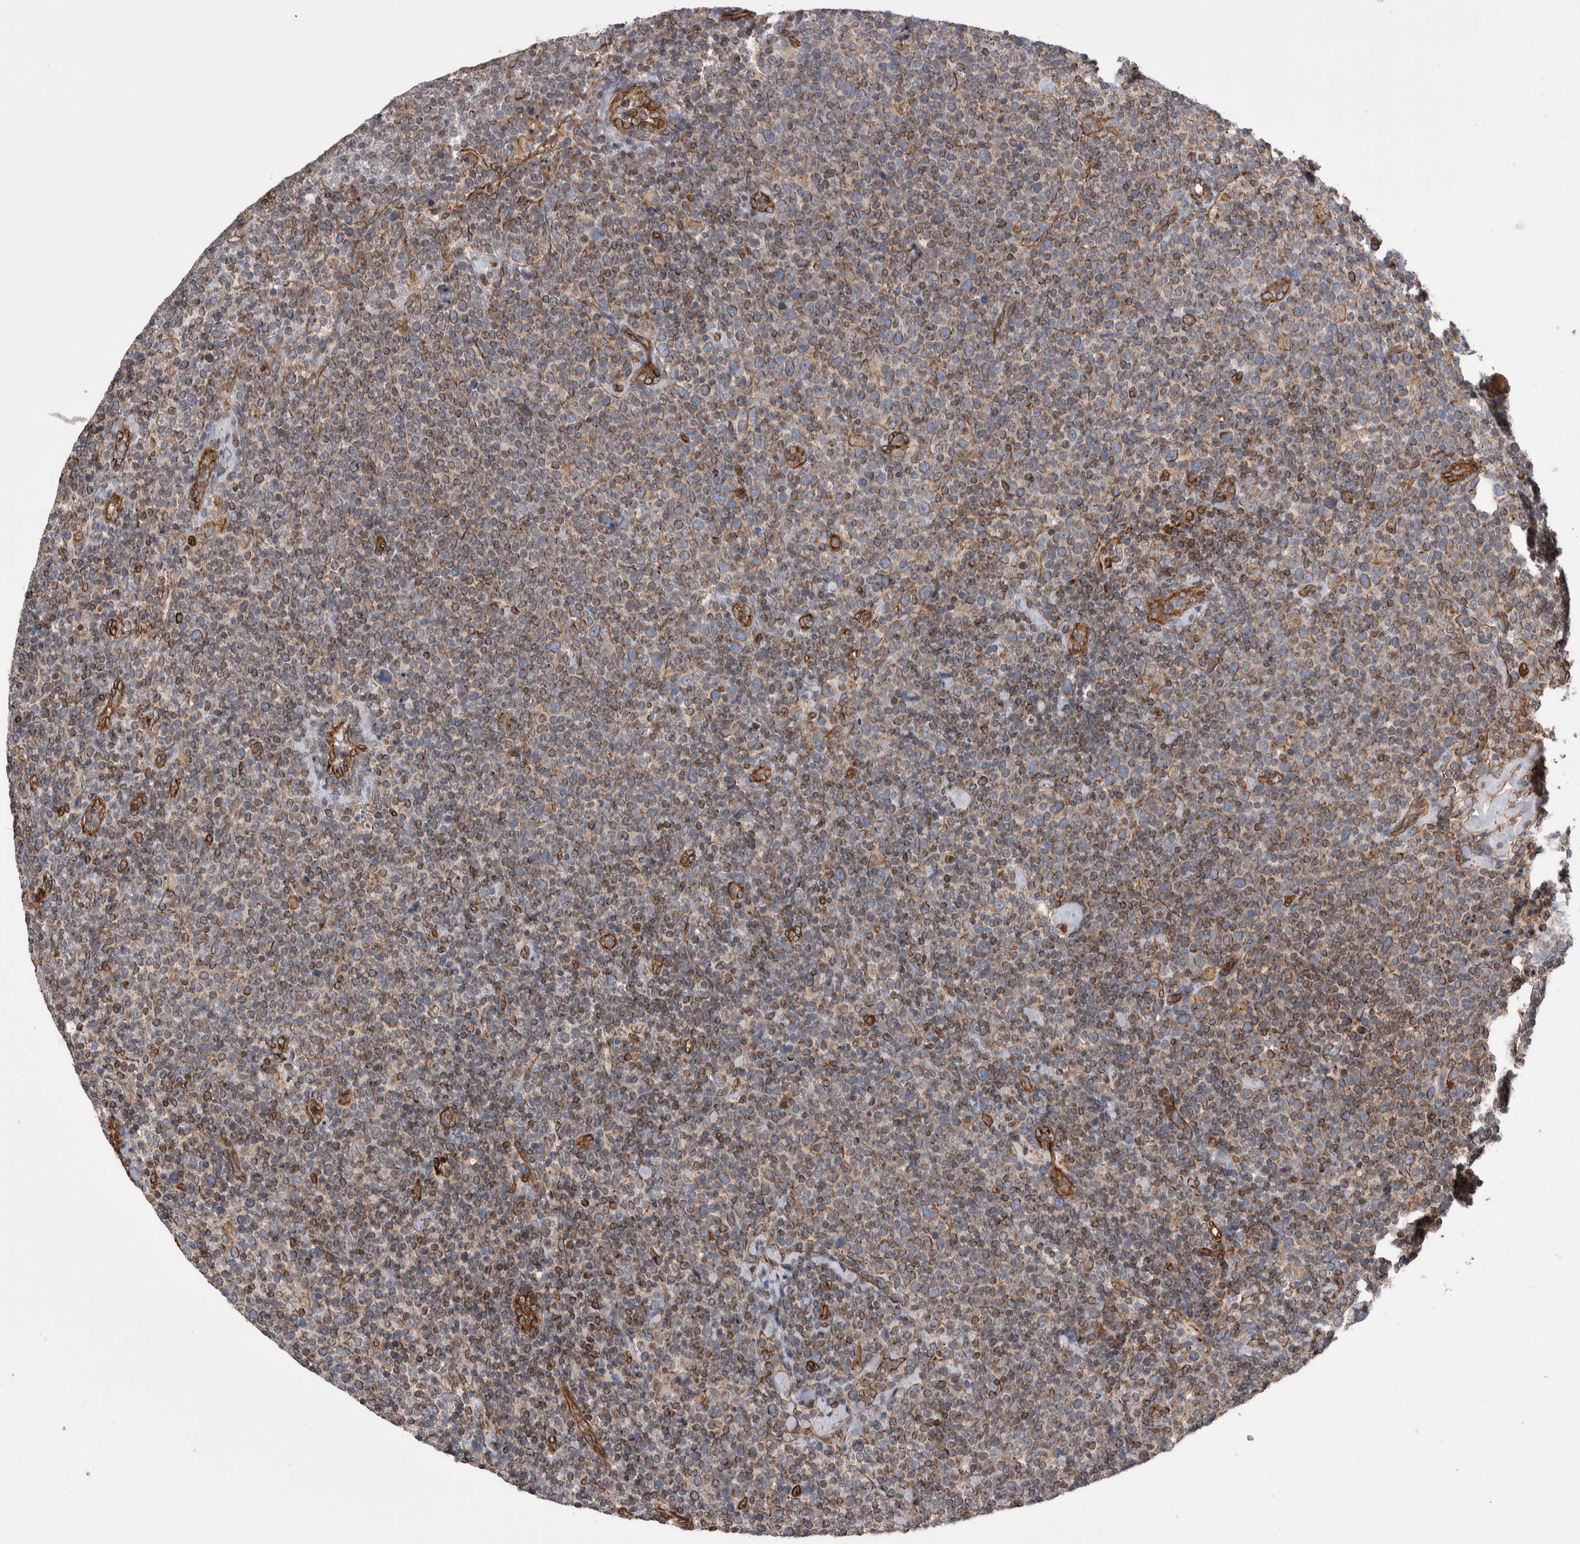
{"staining": {"intensity": "moderate", "quantity": ">75%", "location": "cytoplasmic/membranous"}, "tissue": "lymphoma", "cell_type": "Tumor cells", "image_type": "cancer", "snomed": [{"axis": "morphology", "description": "Malignant lymphoma, non-Hodgkin's type, High grade"}, {"axis": "topography", "description": "Lymph node"}], "caption": "DAB (3,3'-diaminobenzidine) immunohistochemical staining of human high-grade malignant lymphoma, non-Hodgkin's type reveals moderate cytoplasmic/membranous protein expression in about >75% of tumor cells.", "gene": "KIF12", "patient": {"sex": "male", "age": 61}}